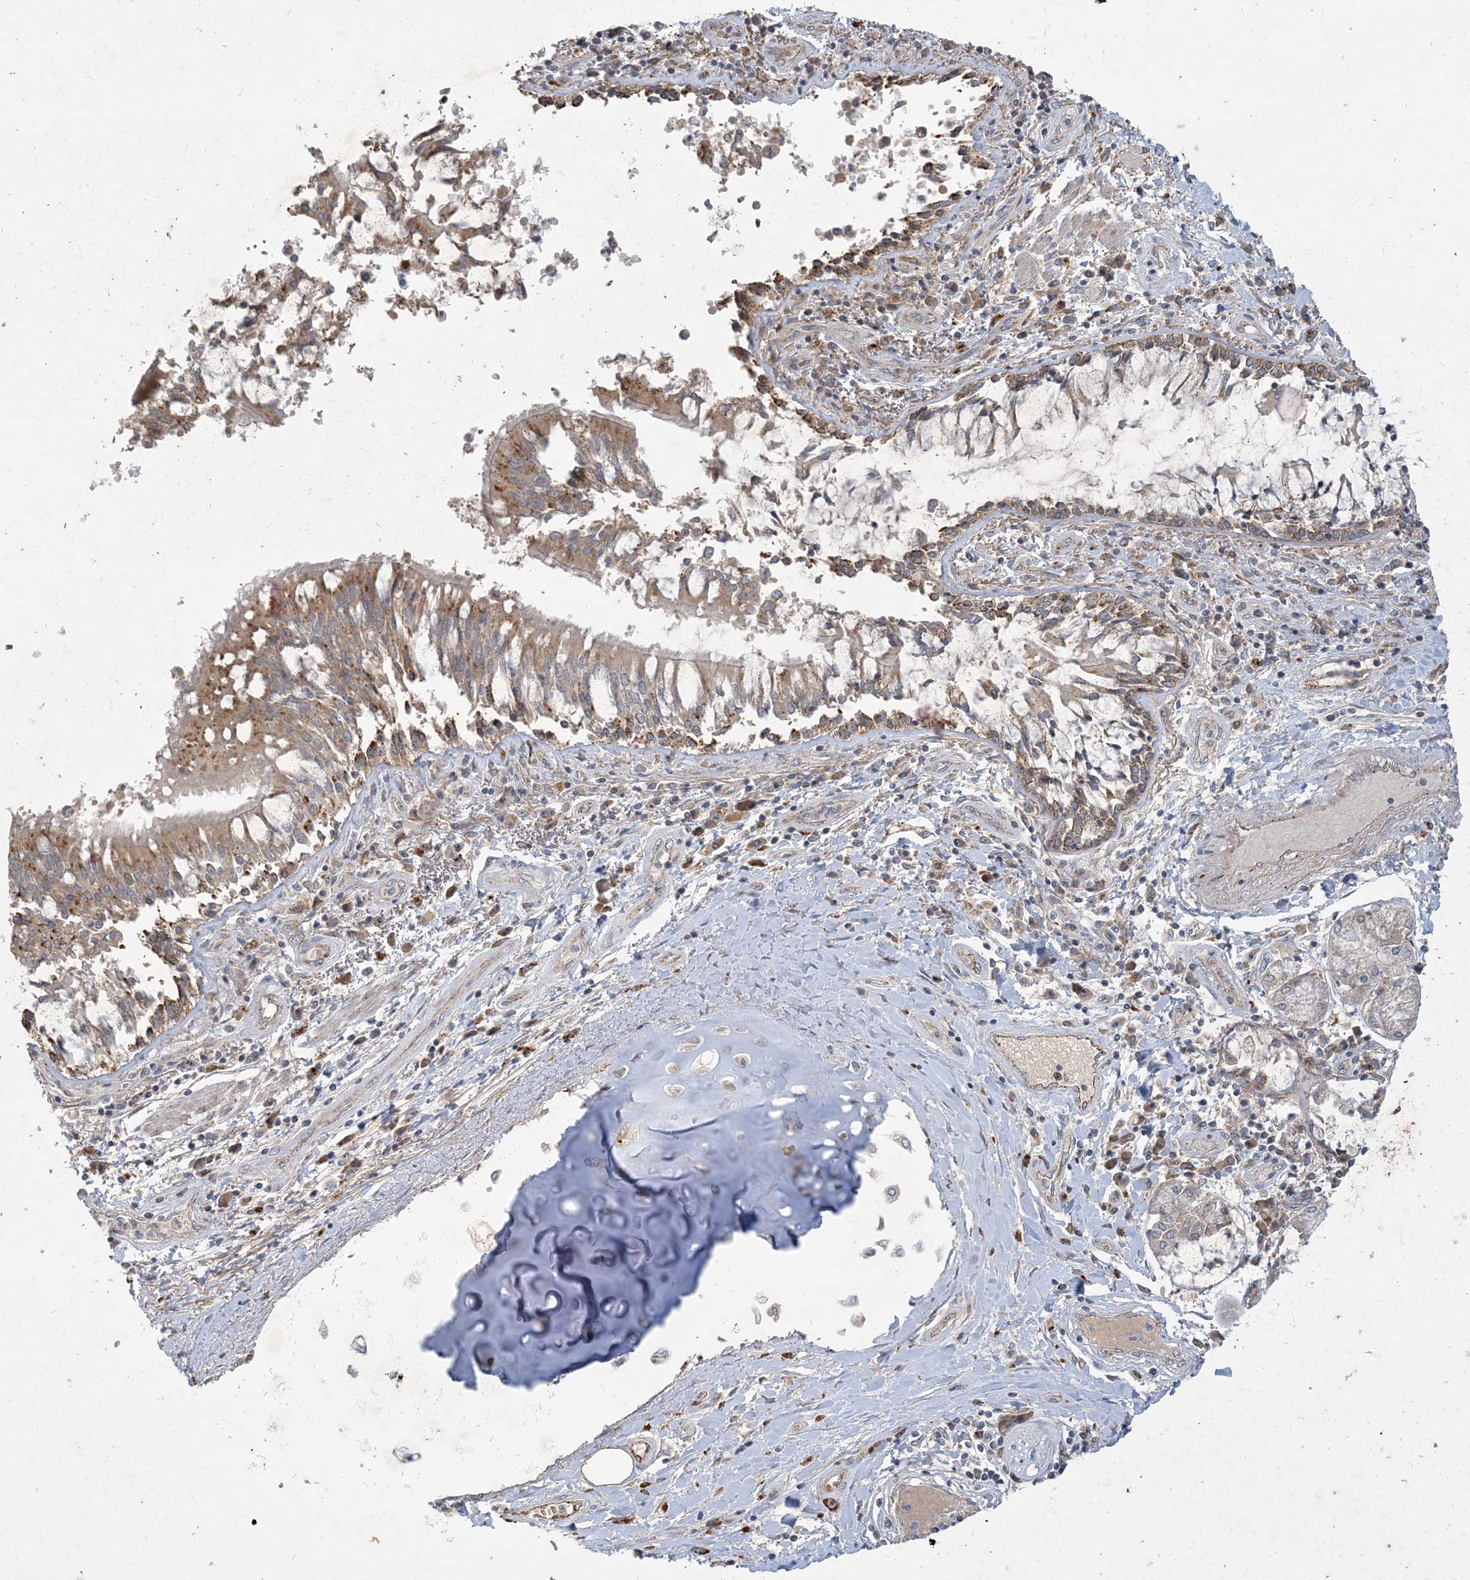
{"staining": {"intensity": "negative", "quantity": "none", "location": "none"}, "tissue": "adipose tissue", "cell_type": "Adipocytes", "image_type": "normal", "snomed": [{"axis": "morphology", "description": "Normal tissue, NOS"}, {"axis": "topography", "description": "Cartilage tissue"}, {"axis": "topography", "description": "Bronchus"}, {"axis": "topography", "description": "Lung"}, {"axis": "topography", "description": "Peripheral nerve tissue"}], "caption": "High magnification brightfield microscopy of normal adipose tissue stained with DAB (brown) and counterstained with hematoxylin (blue): adipocytes show no significant expression. Brightfield microscopy of IHC stained with DAB (brown) and hematoxylin (blue), captured at high magnification.", "gene": "MRPS18A", "patient": {"sex": "female", "age": 49}}